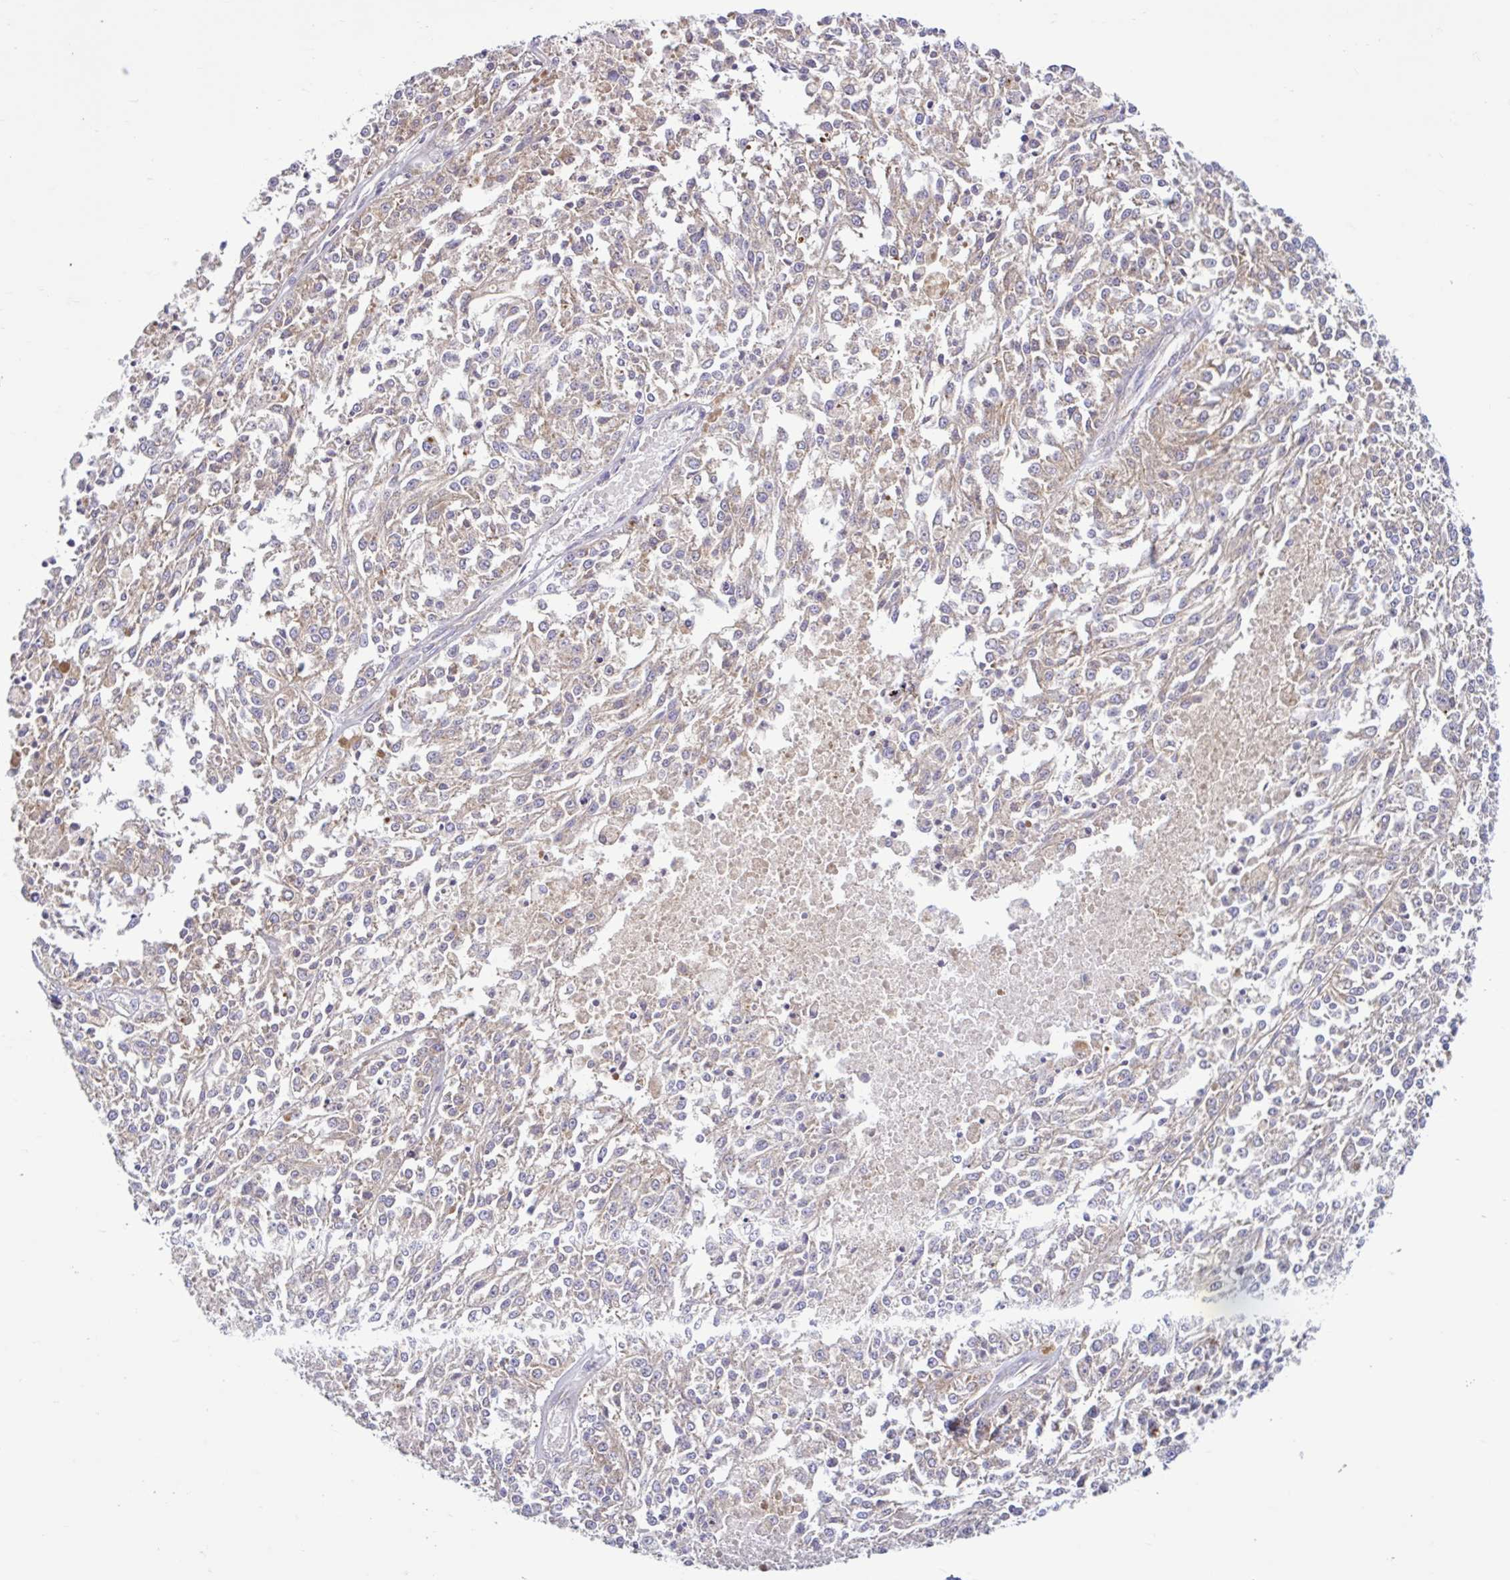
{"staining": {"intensity": "moderate", "quantity": "25%-75%", "location": "cytoplasmic/membranous"}, "tissue": "melanoma", "cell_type": "Tumor cells", "image_type": "cancer", "snomed": [{"axis": "morphology", "description": "Malignant melanoma, NOS"}, {"axis": "topography", "description": "Skin"}], "caption": "A medium amount of moderate cytoplasmic/membranous staining is identified in approximately 25%-75% of tumor cells in melanoma tissue.", "gene": "LARS1", "patient": {"sex": "female", "age": 64}}